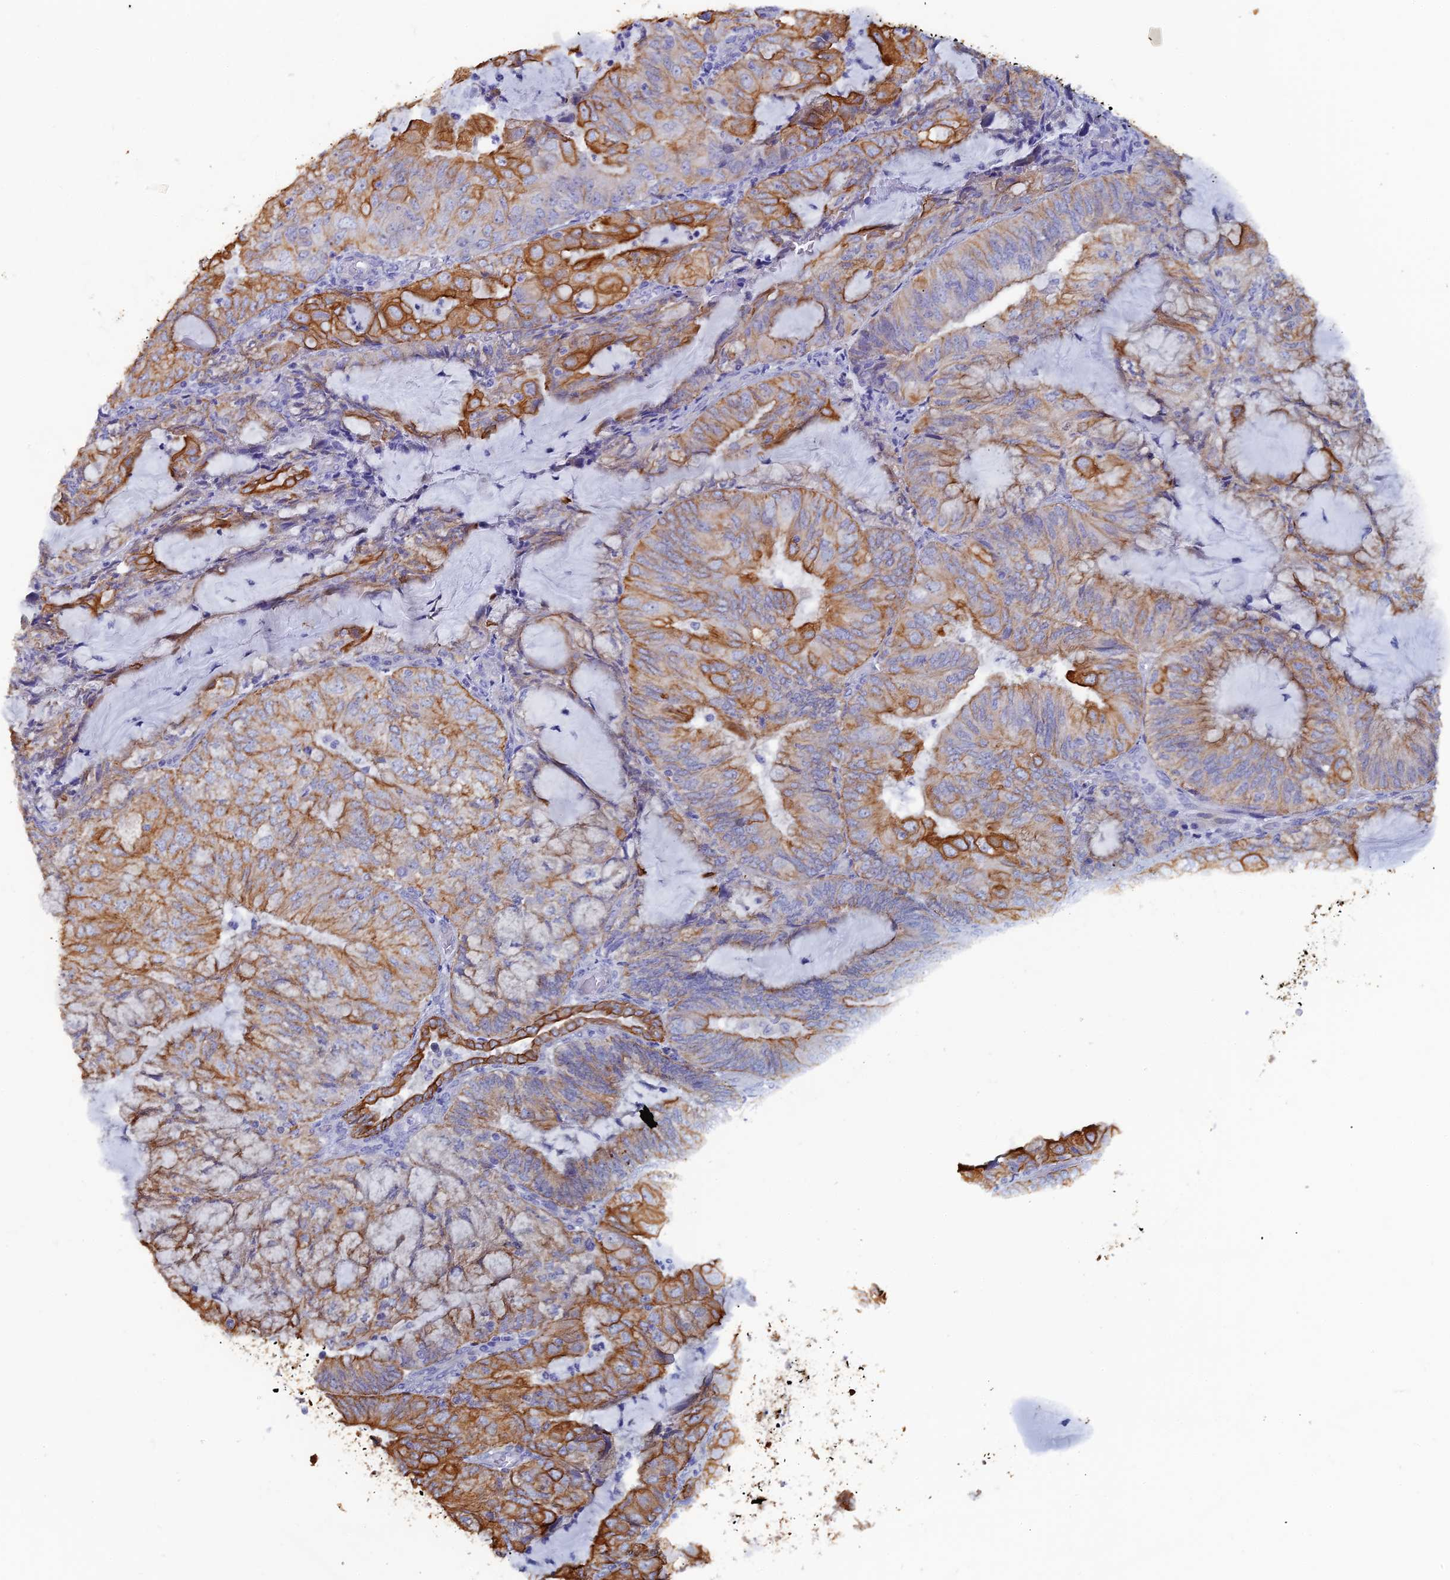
{"staining": {"intensity": "moderate", "quantity": ">75%", "location": "cytoplasmic/membranous"}, "tissue": "endometrial cancer", "cell_type": "Tumor cells", "image_type": "cancer", "snomed": [{"axis": "morphology", "description": "Adenocarcinoma, NOS"}, {"axis": "topography", "description": "Endometrium"}], "caption": "This image shows adenocarcinoma (endometrial) stained with IHC to label a protein in brown. The cytoplasmic/membranous of tumor cells show moderate positivity for the protein. Nuclei are counter-stained blue.", "gene": "SRFBP1", "patient": {"sex": "female", "age": 81}}